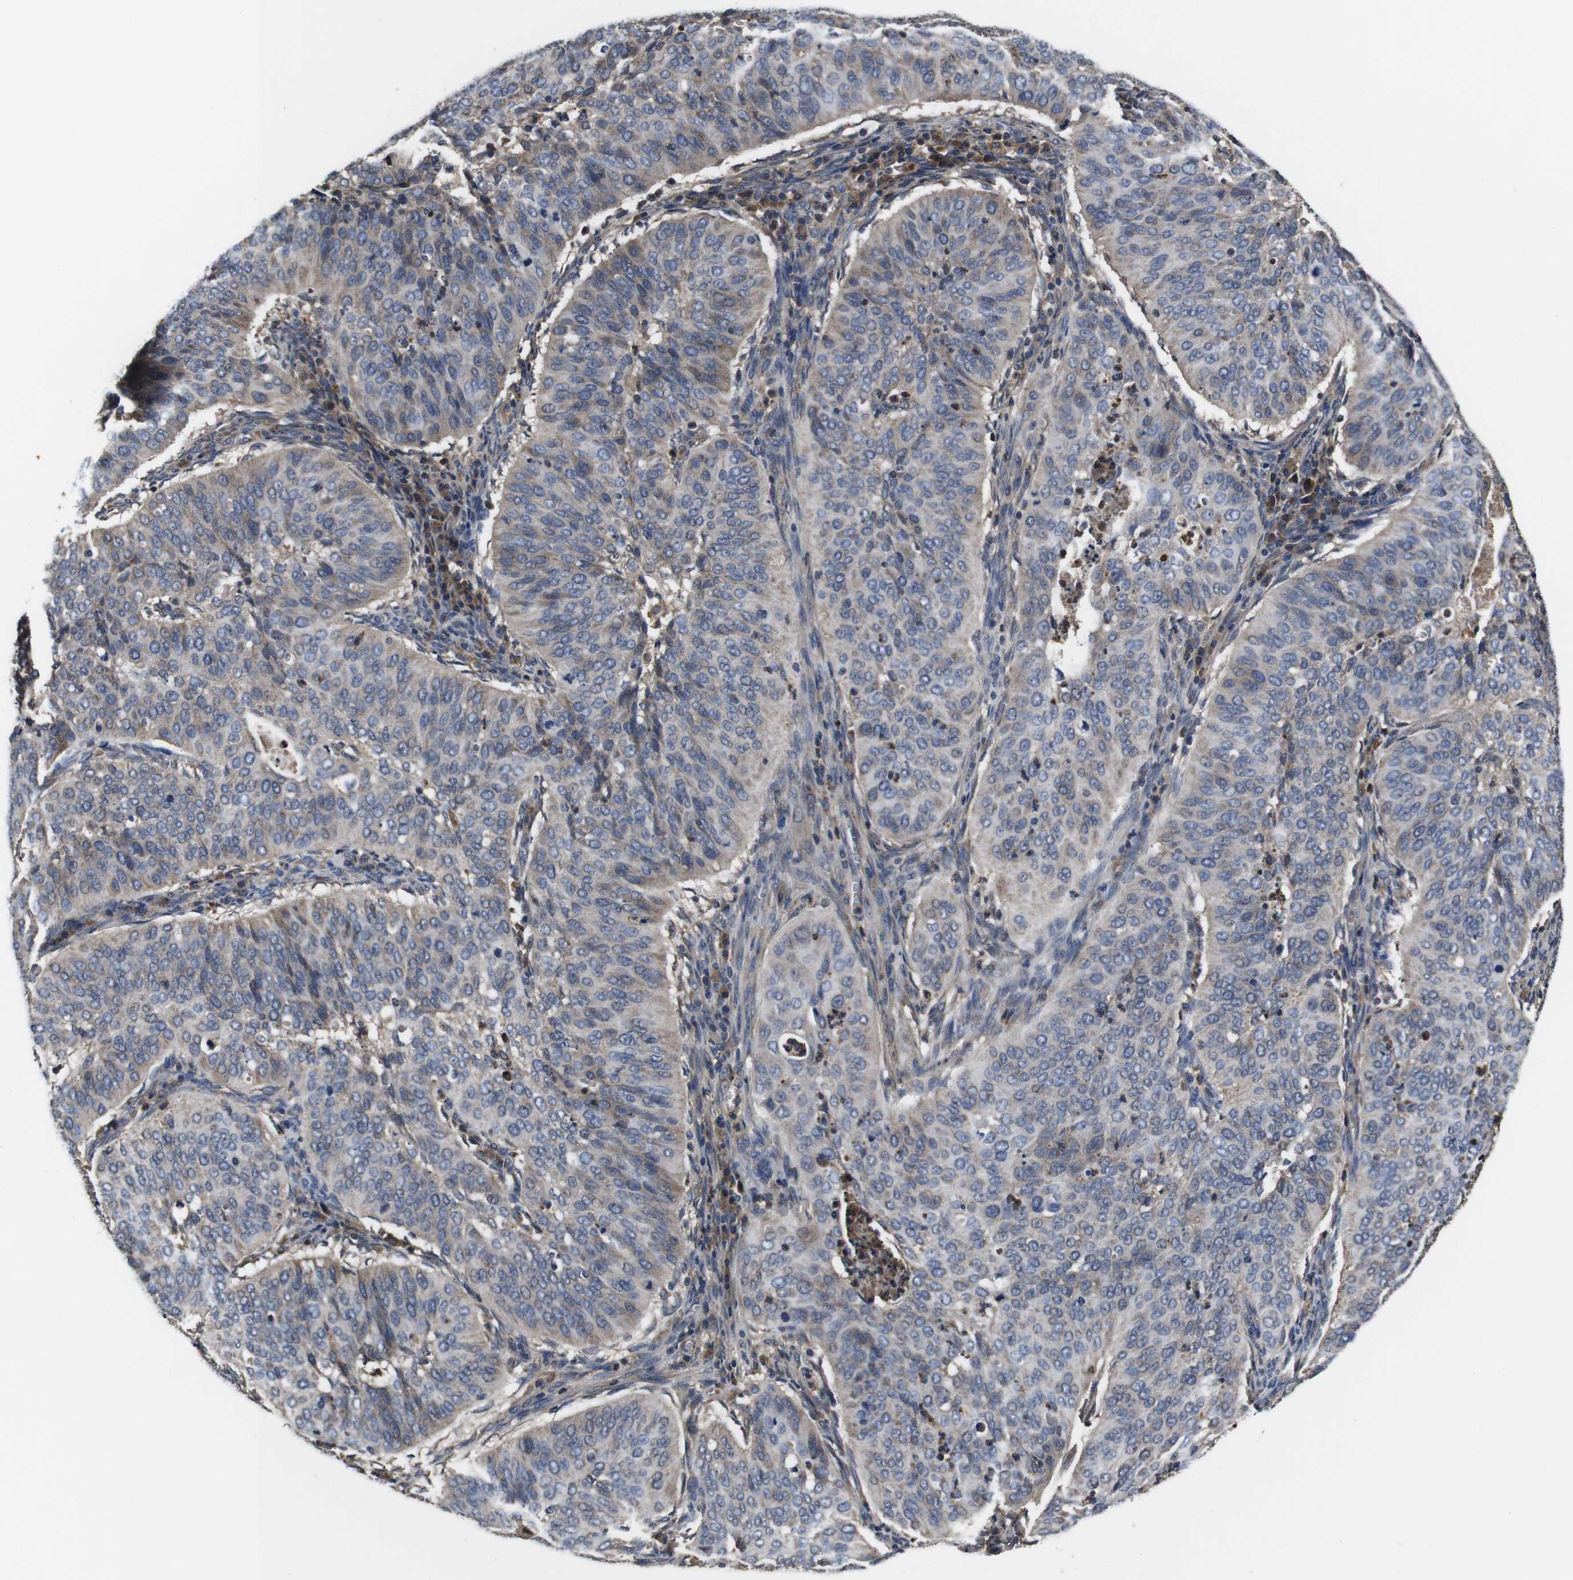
{"staining": {"intensity": "weak", "quantity": "<25%", "location": "cytoplasmic/membranous"}, "tissue": "cervical cancer", "cell_type": "Tumor cells", "image_type": "cancer", "snomed": [{"axis": "morphology", "description": "Normal tissue, NOS"}, {"axis": "morphology", "description": "Squamous cell carcinoma, NOS"}, {"axis": "topography", "description": "Cervix"}], "caption": "DAB immunohistochemical staining of human cervical squamous cell carcinoma shows no significant positivity in tumor cells.", "gene": "CXCL11", "patient": {"sex": "female", "age": 39}}